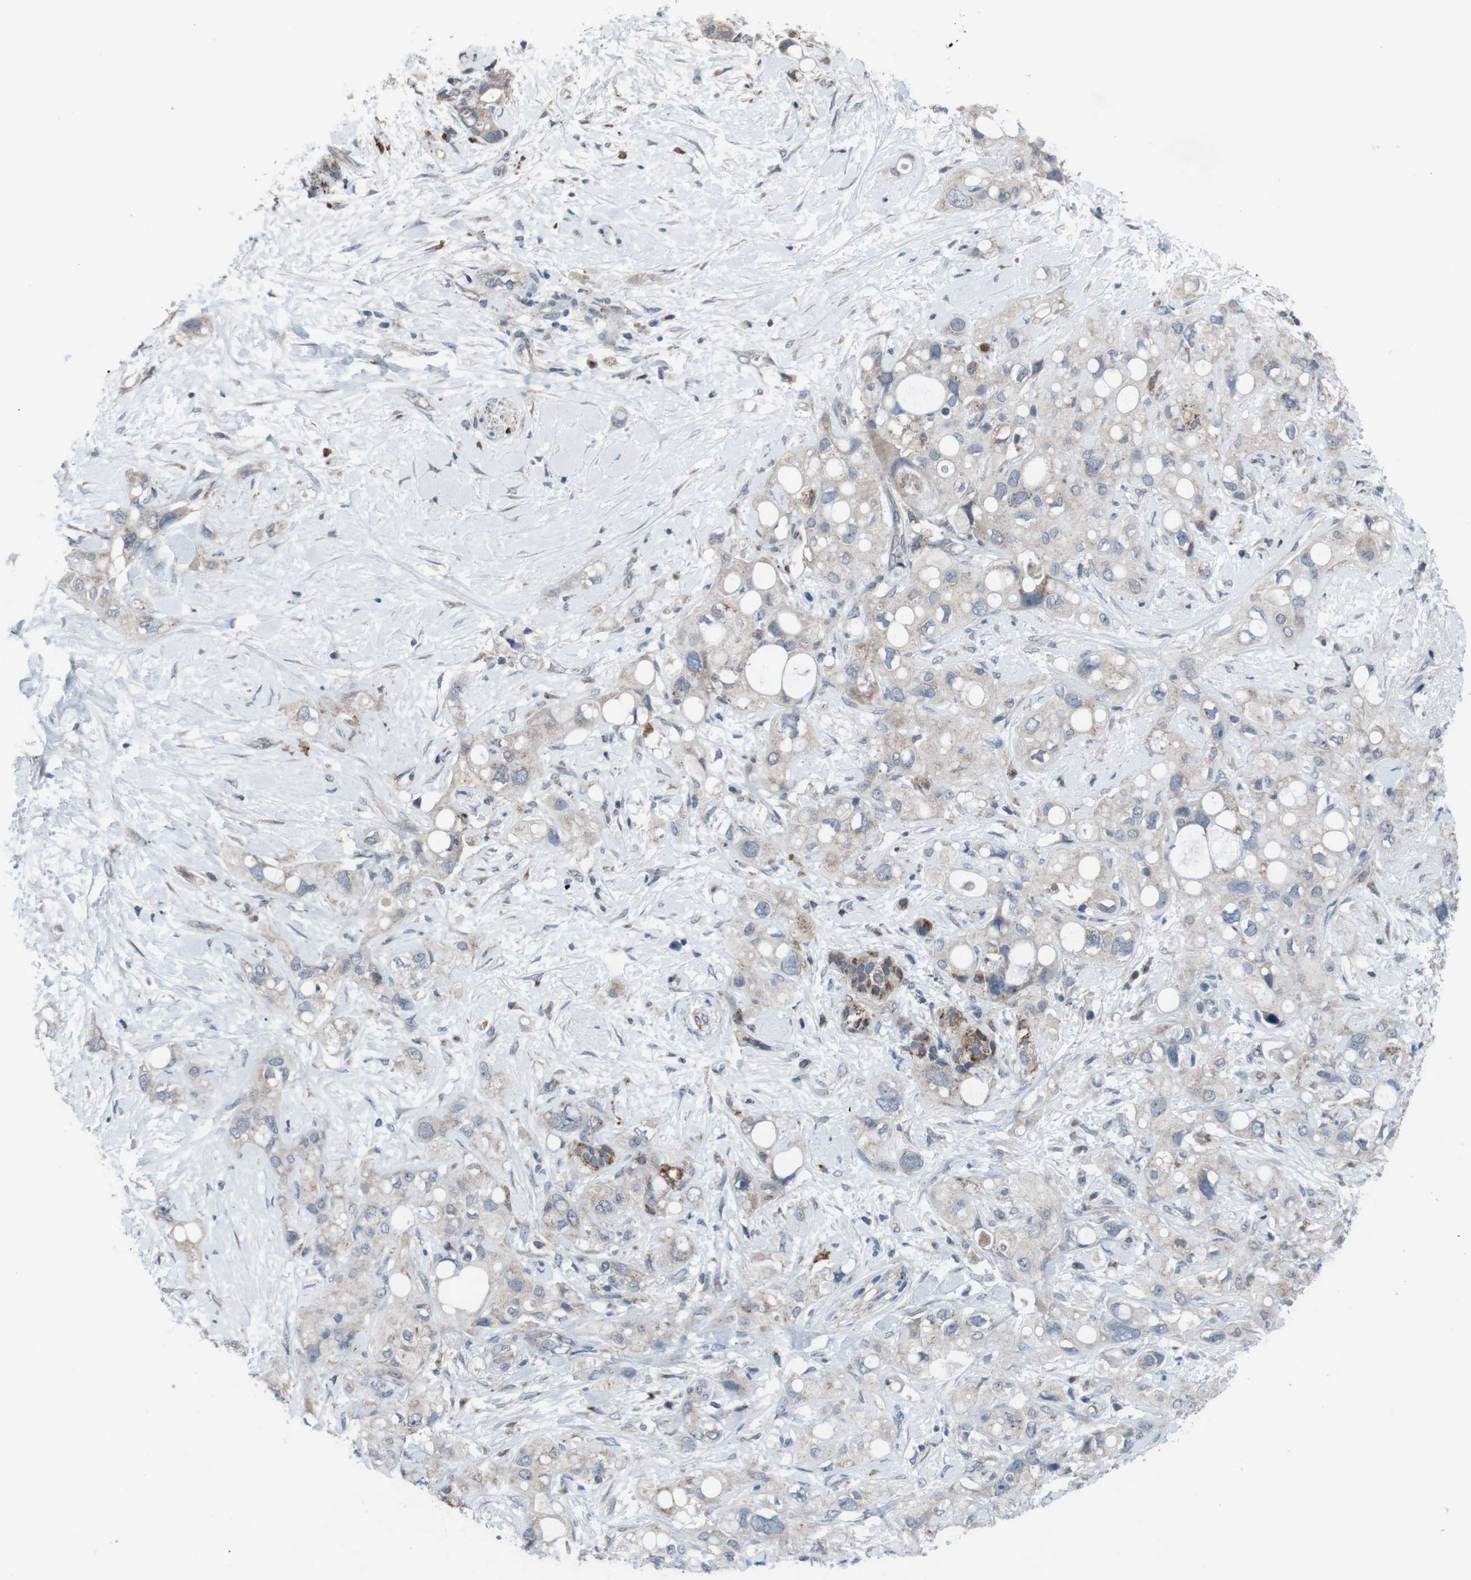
{"staining": {"intensity": "weak", "quantity": "25%-75%", "location": "cytoplasmic/membranous"}, "tissue": "pancreatic cancer", "cell_type": "Tumor cells", "image_type": "cancer", "snomed": [{"axis": "morphology", "description": "Adenocarcinoma, NOS"}, {"axis": "topography", "description": "Pancreas"}], "caption": "Pancreatic adenocarcinoma stained with a protein marker reveals weak staining in tumor cells.", "gene": "EFNA5", "patient": {"sex": "female", "age": 56}}